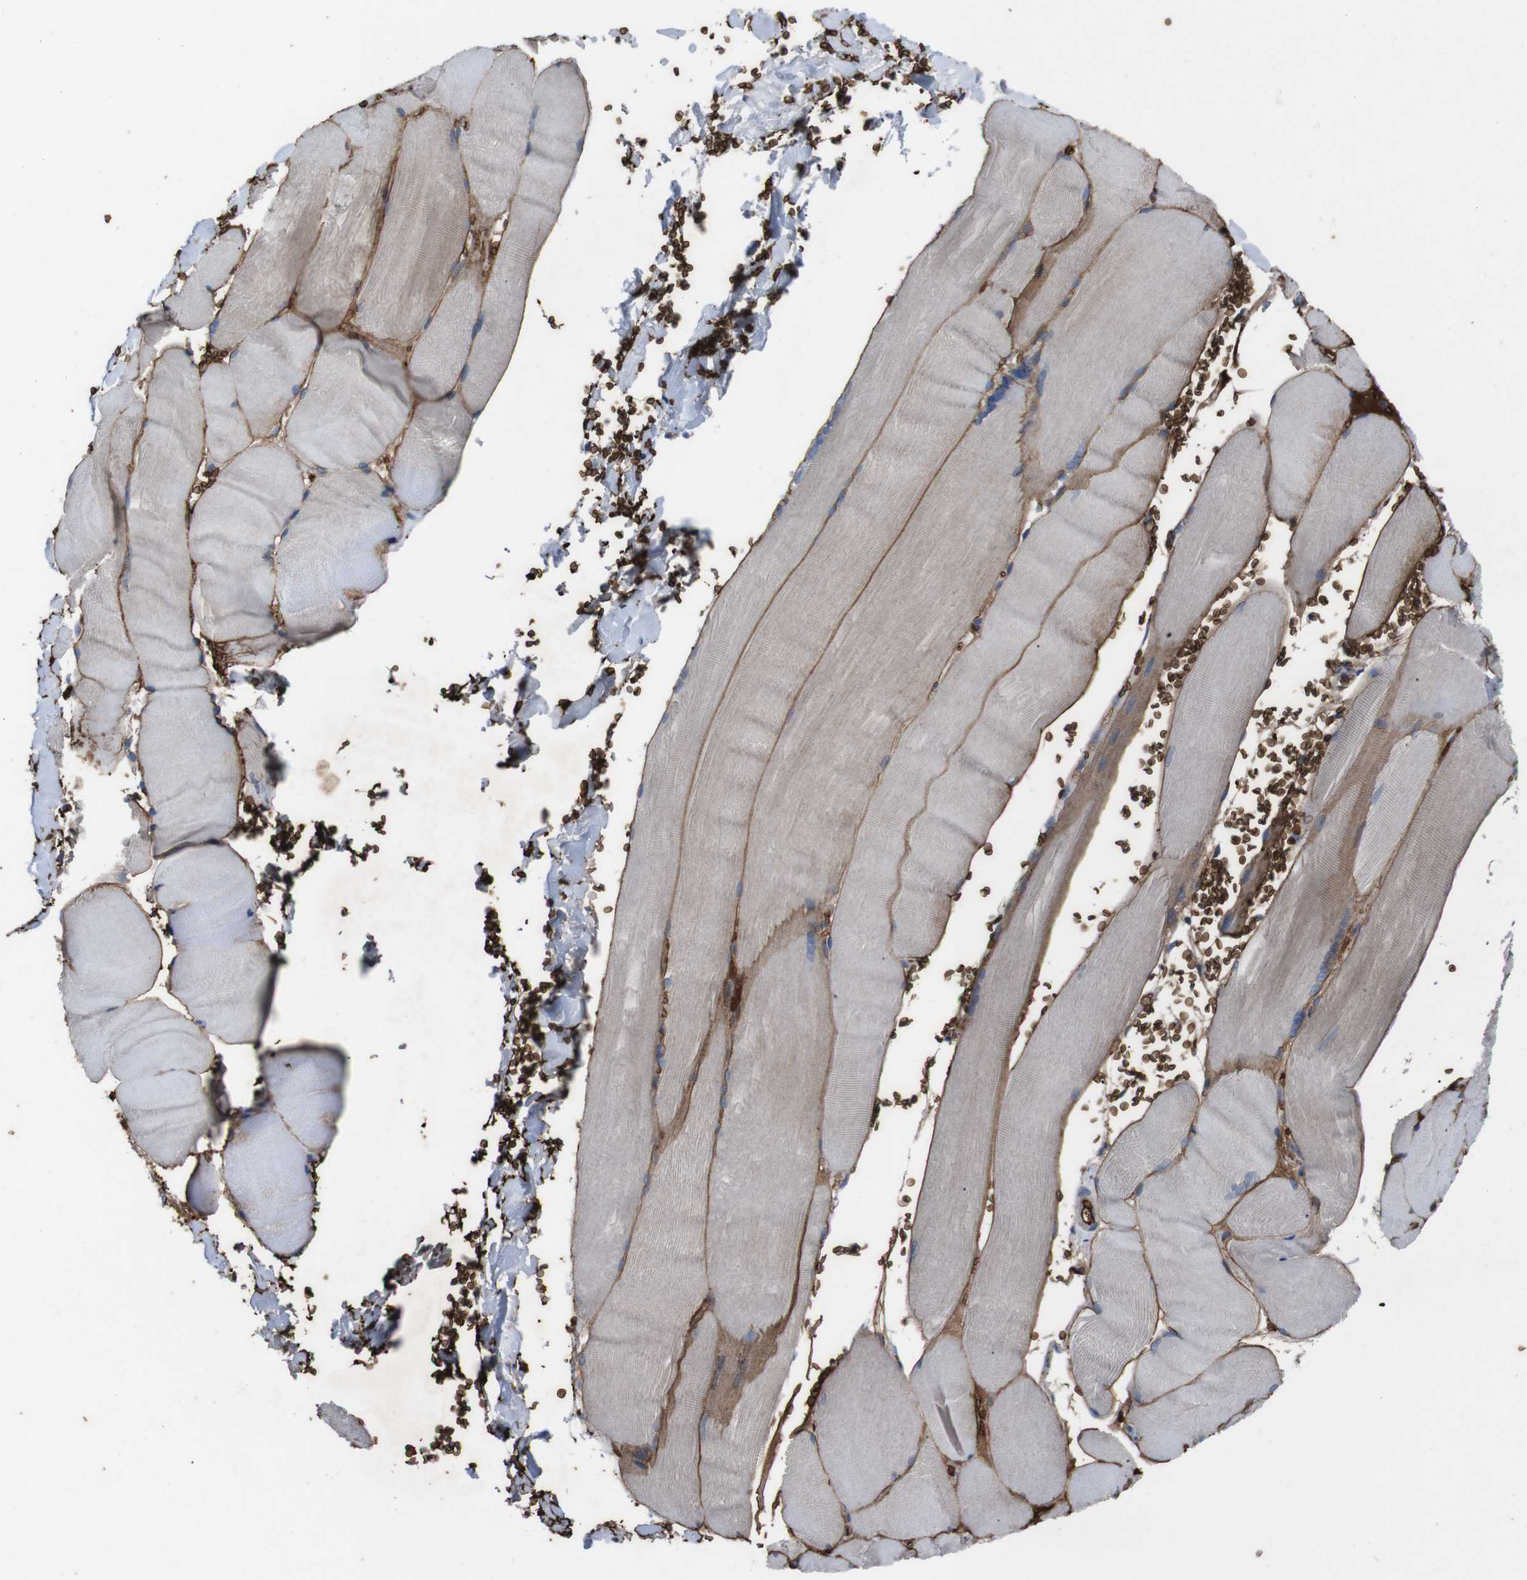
{"staining": {"intensity": "moderate", "quantity": ">75%", "location": "cytoplasmic/membranous"}, "tissue": "skeletal muscle", "cell_type": "Myocytes", "image_type": "normal", "snomed": [{"axis": "morphology", "description": "Normal tissue, NOS"}, {"axis": "topography", "description": "Skin"}, {"axis": "topography", "description": "Skeletal muscle"}], "caption": "Skeletal muscle stained with DAB (3,3'-diaminobenzidine) IHC displays medium levels of moderate cytoplasmic/membranous staining in about >75% of myocytes.", "gene": "SPTB", "patient": {"sex": "male", "age": 83}}